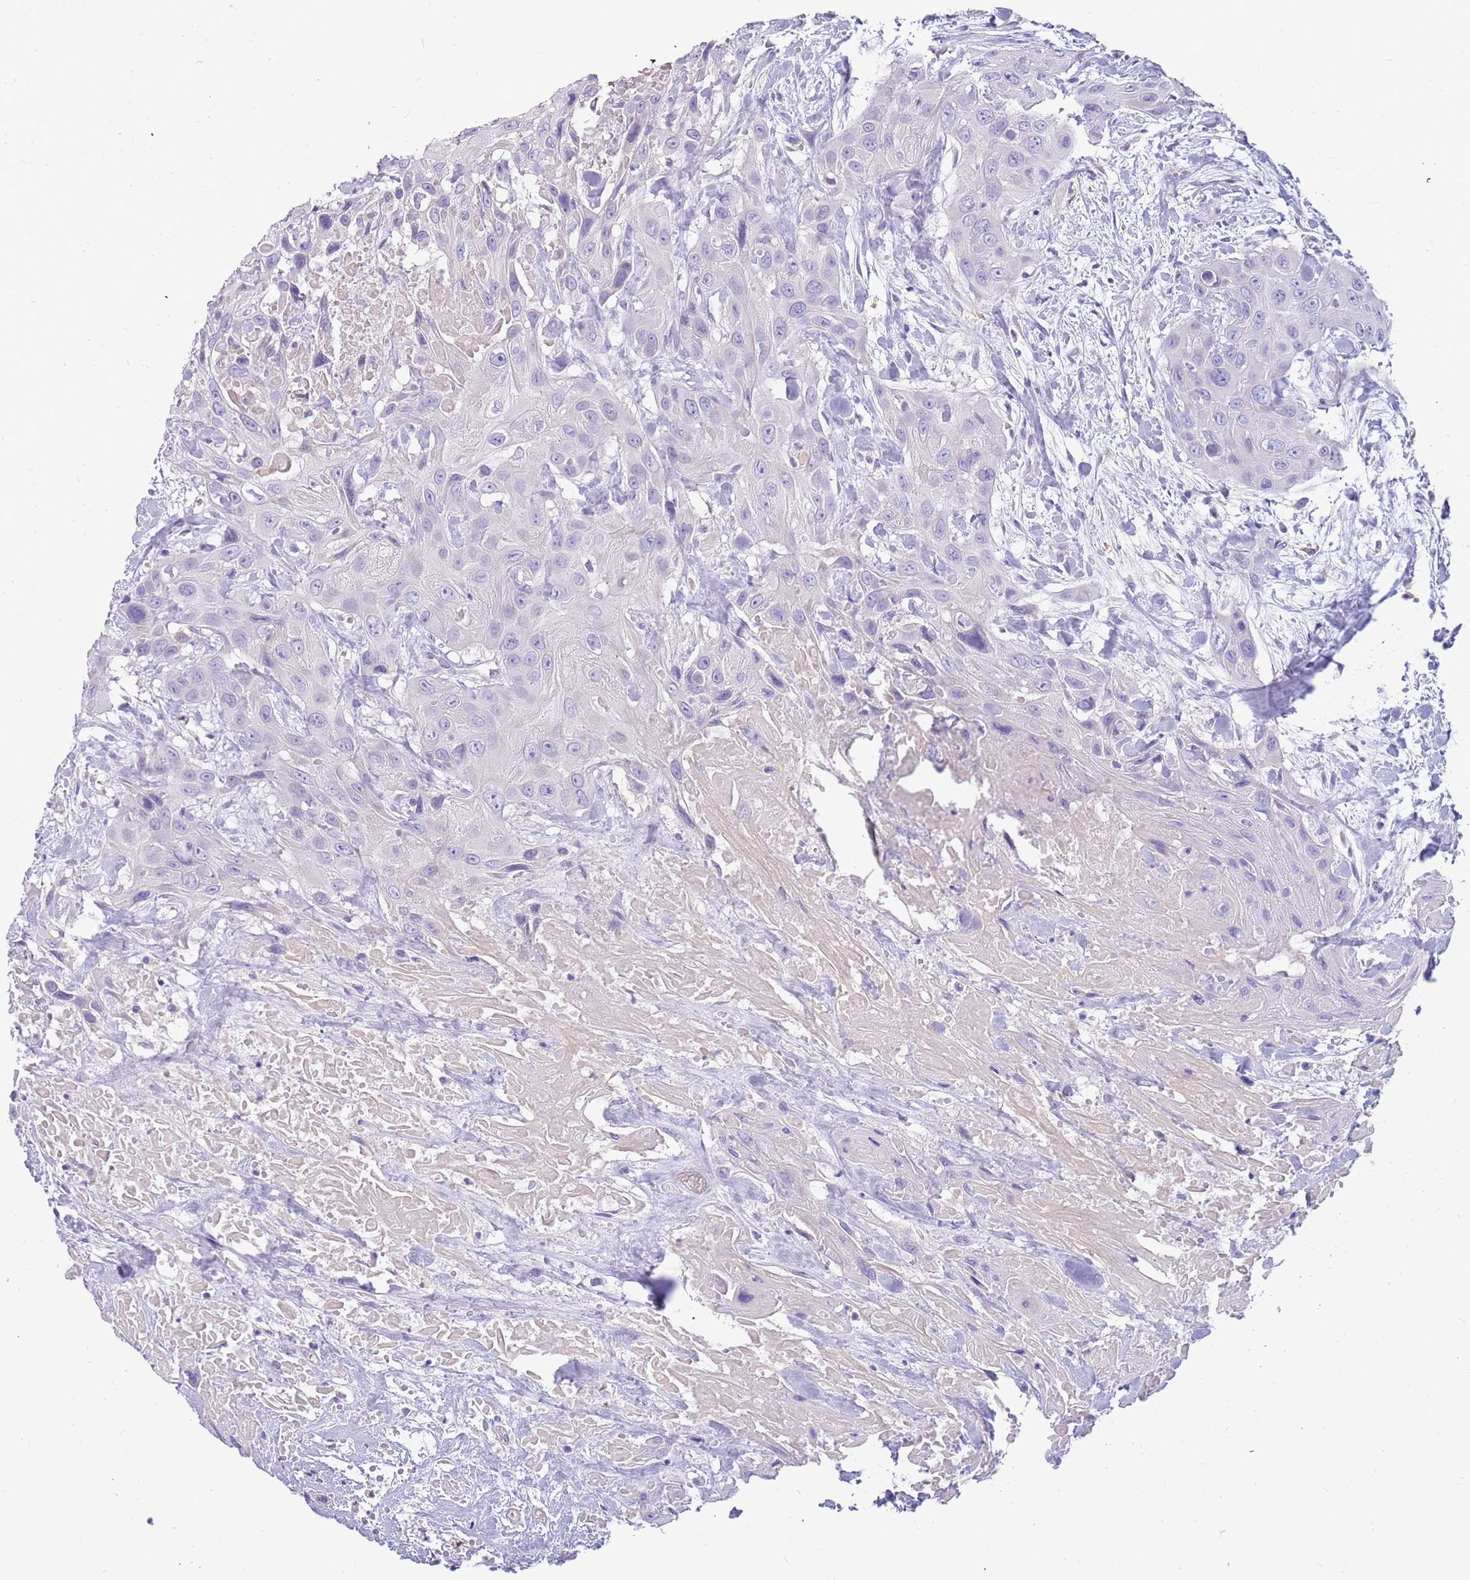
{"staining": {"intensity": "negative", "quantity": "none", "location": "none"}, "tissue": "head and neck cancer", "cell_type": "Tumor cells", "image_type": "cancer", "snomed": [{"axis": "morphology", "description": "Squamous cell carcinoma, NOS"}, {"axis": "topography", "description": "Head-Neck"}], "caption": "DAB (3,3'-diaminobenzidine) immunohistochemical staining of human head and neck cancer (squamous cell carcinoma) demonstrates no significant positivity in tumor cells.", "gene": "RHCG", "patient": {"sex": "male", "age": 81}}